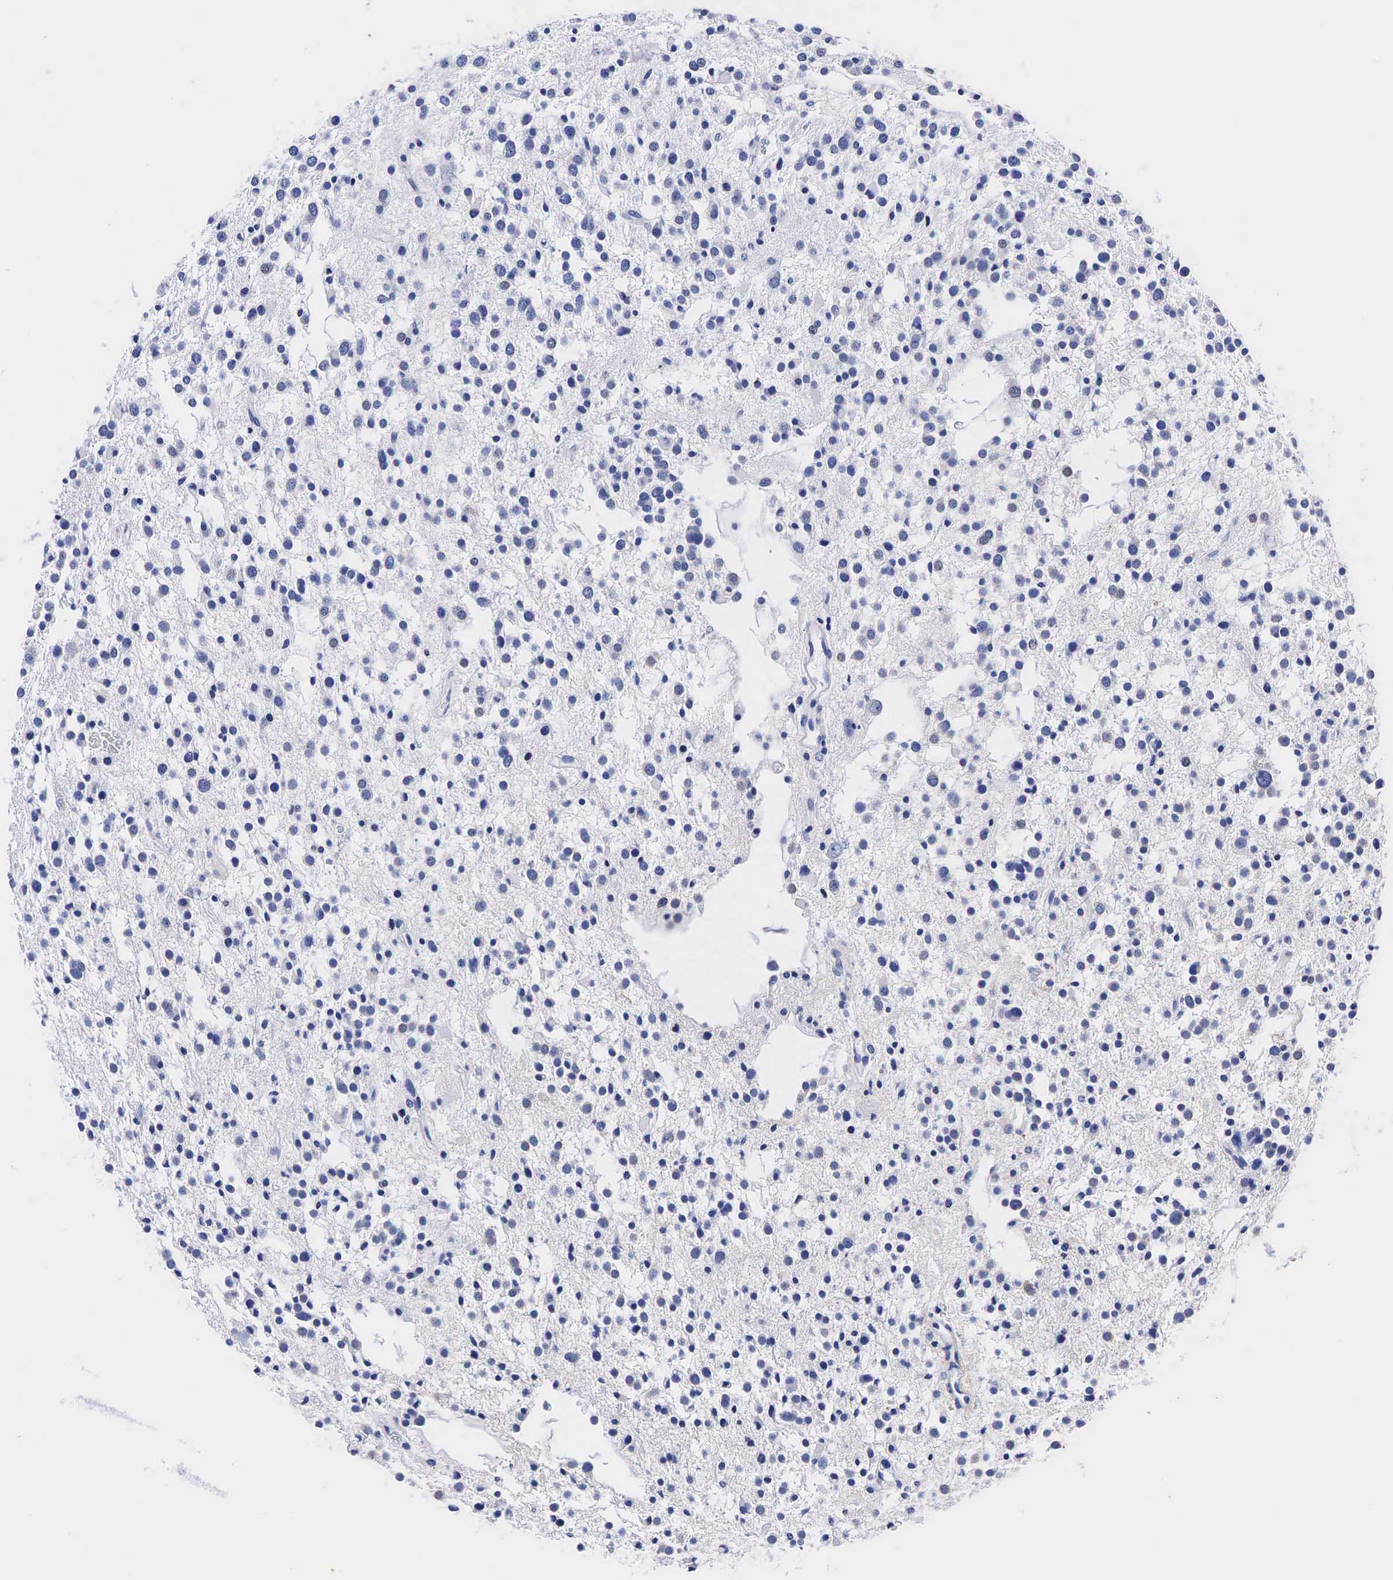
{"staining": {"intensity": "negative", "quantity": "none", "location": "none"}, "tissue": "glioma", "cell_type": "Tumor cells", "image_type": "cancer", "snomed": [{"axis": "morphology", "description": "Glioma, malignant, Low grade"}, {"axis": "topography", "description": "Brain"}], "caption": "This image is of glioma stained with IHC to label a protein in brown with the nuclei are counter-stained blue. There is no expression in tumor cells. (Brightfield microscopy of DAB (3,3'-diaminobenzidine) immunohistochemistry at high magnification).", "gene": "TG", "patient": {"sex": "female", "age": 36}}